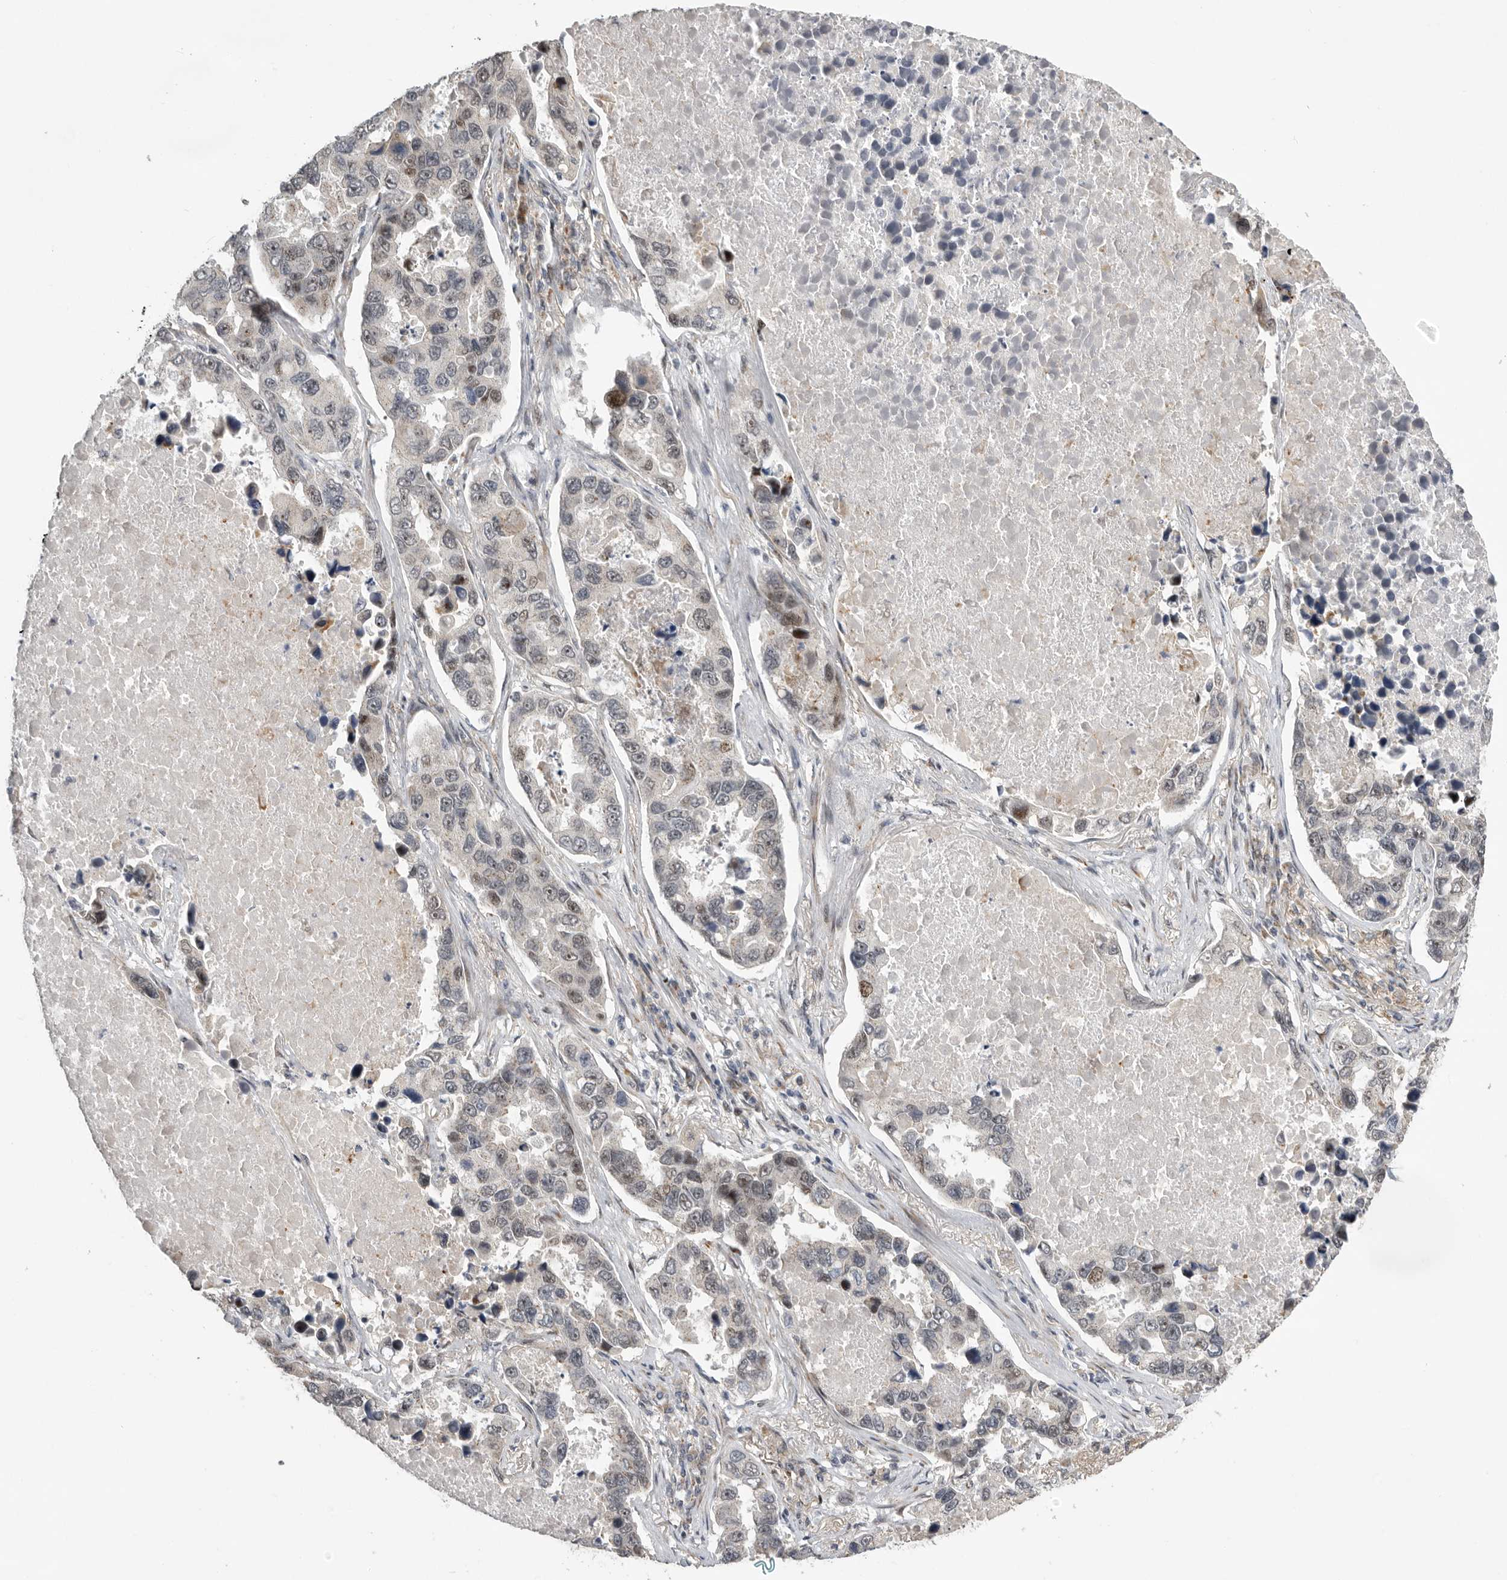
{"staining": {"intensity": "moderate", "quantity": "<25%", "location": "nuclear"}, "tissue": "lung cancer", "cell_type": "Tumor cells", "image_type": "cancer", "snomed": [{"axis": "morphology", "description": "Adenocarcinoma, NOS"}, {"axis": "topography", "description": "Lung"}], "caption": "Protein positivity by immunohistochemistry (IHC) demonstrates moderate nuclear positivity in approximately <25% of tumor cells in lung cancer (adenocarcinoma).", "gene": "PCMTD1", "patient": {"sex": "male", "age": 64}}